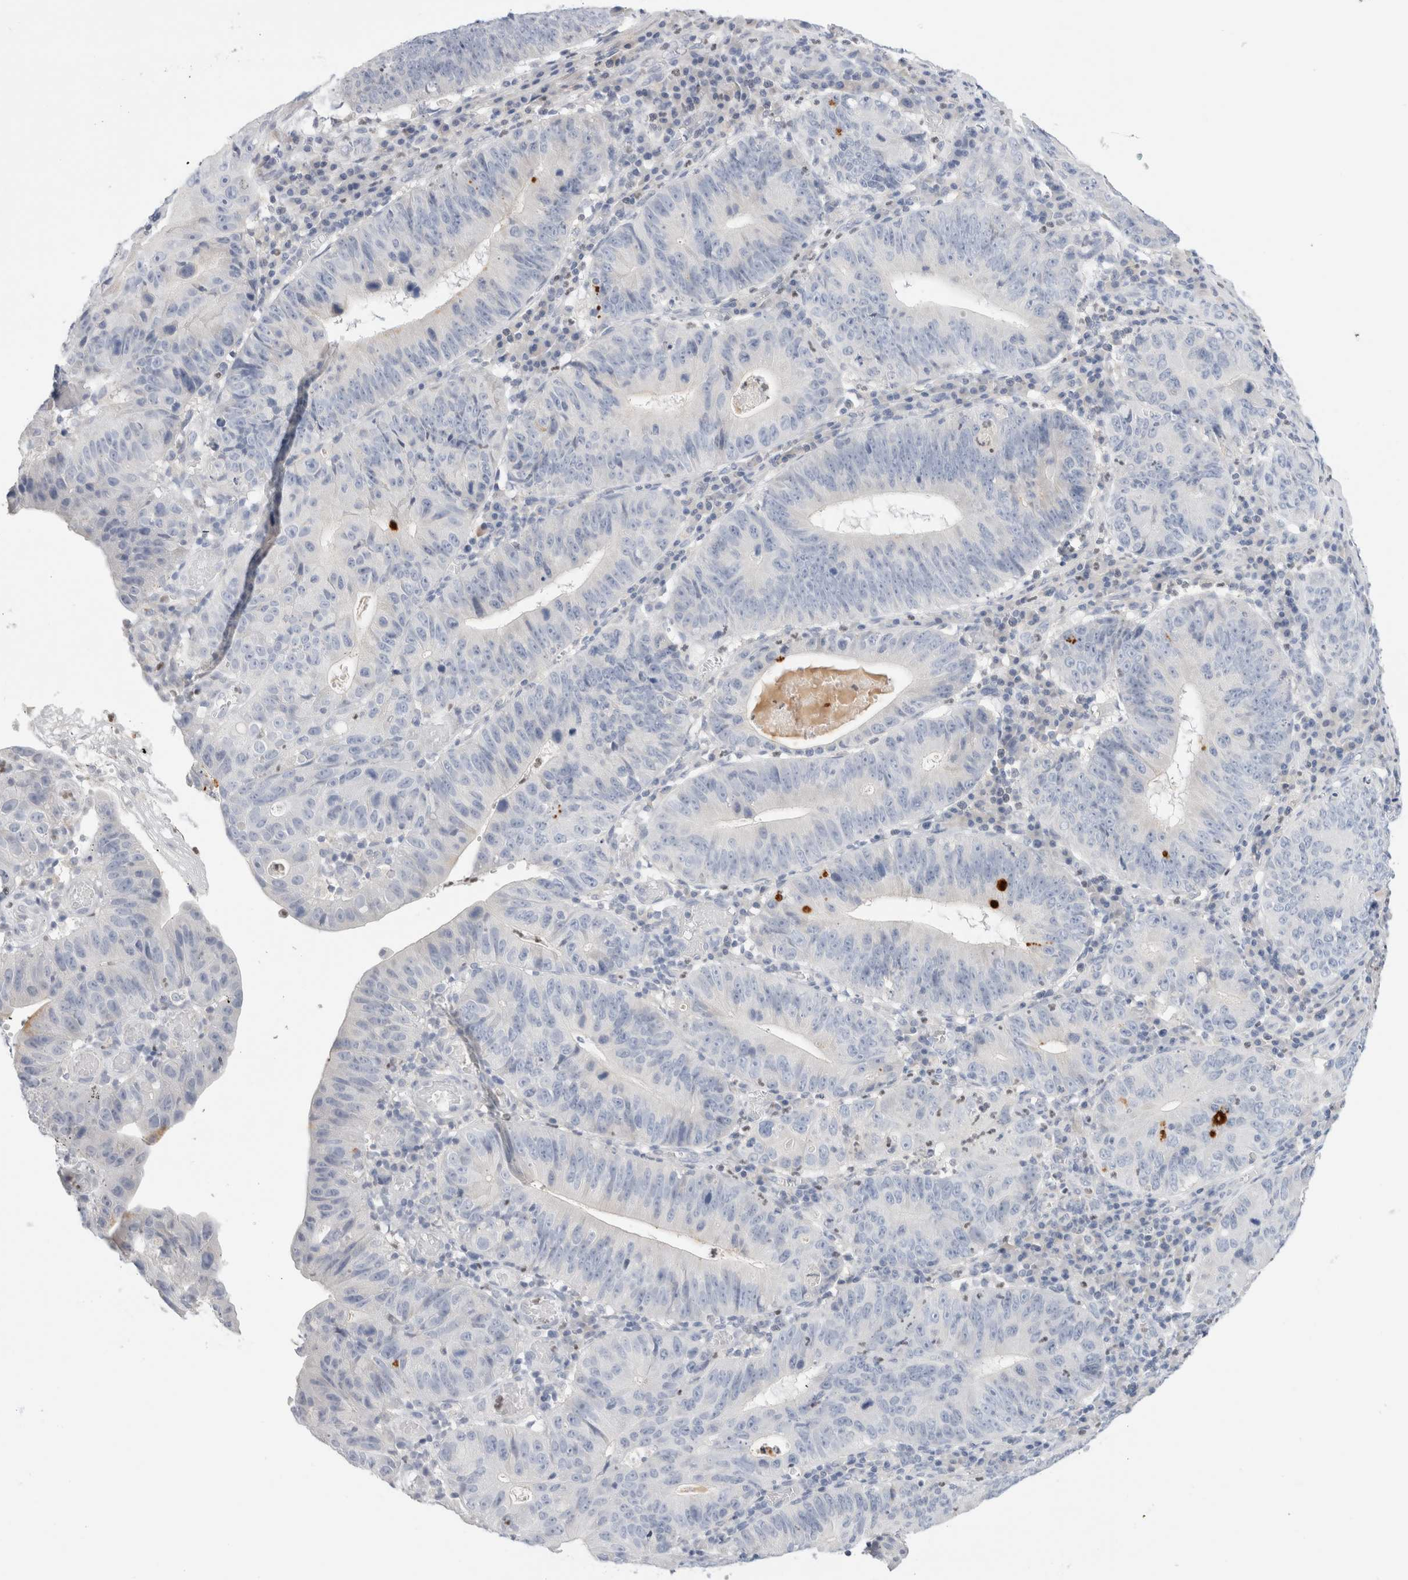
{"staining": {"intensity": "strong", "quantity": "<25%", "location": "cytoplasmic/membranous"}, "tissue": "stomach cancer", "cell_type": "Tumor cells", "image_type": "cancer", "snomed": [{"axis": "morphology", "description": "Adenocarcinoma, NOS"}, {"axis": "topography", "description": "Stomach"}], "caption": "The photomicrograph demonstrates a brown stain indicating the presence of a protein in the cytoplasmic/membranous of tumor cells in stomach adenocarcinoma.", "gene": "ADAM30", "patient": {"sex": "male", "age": 59}}